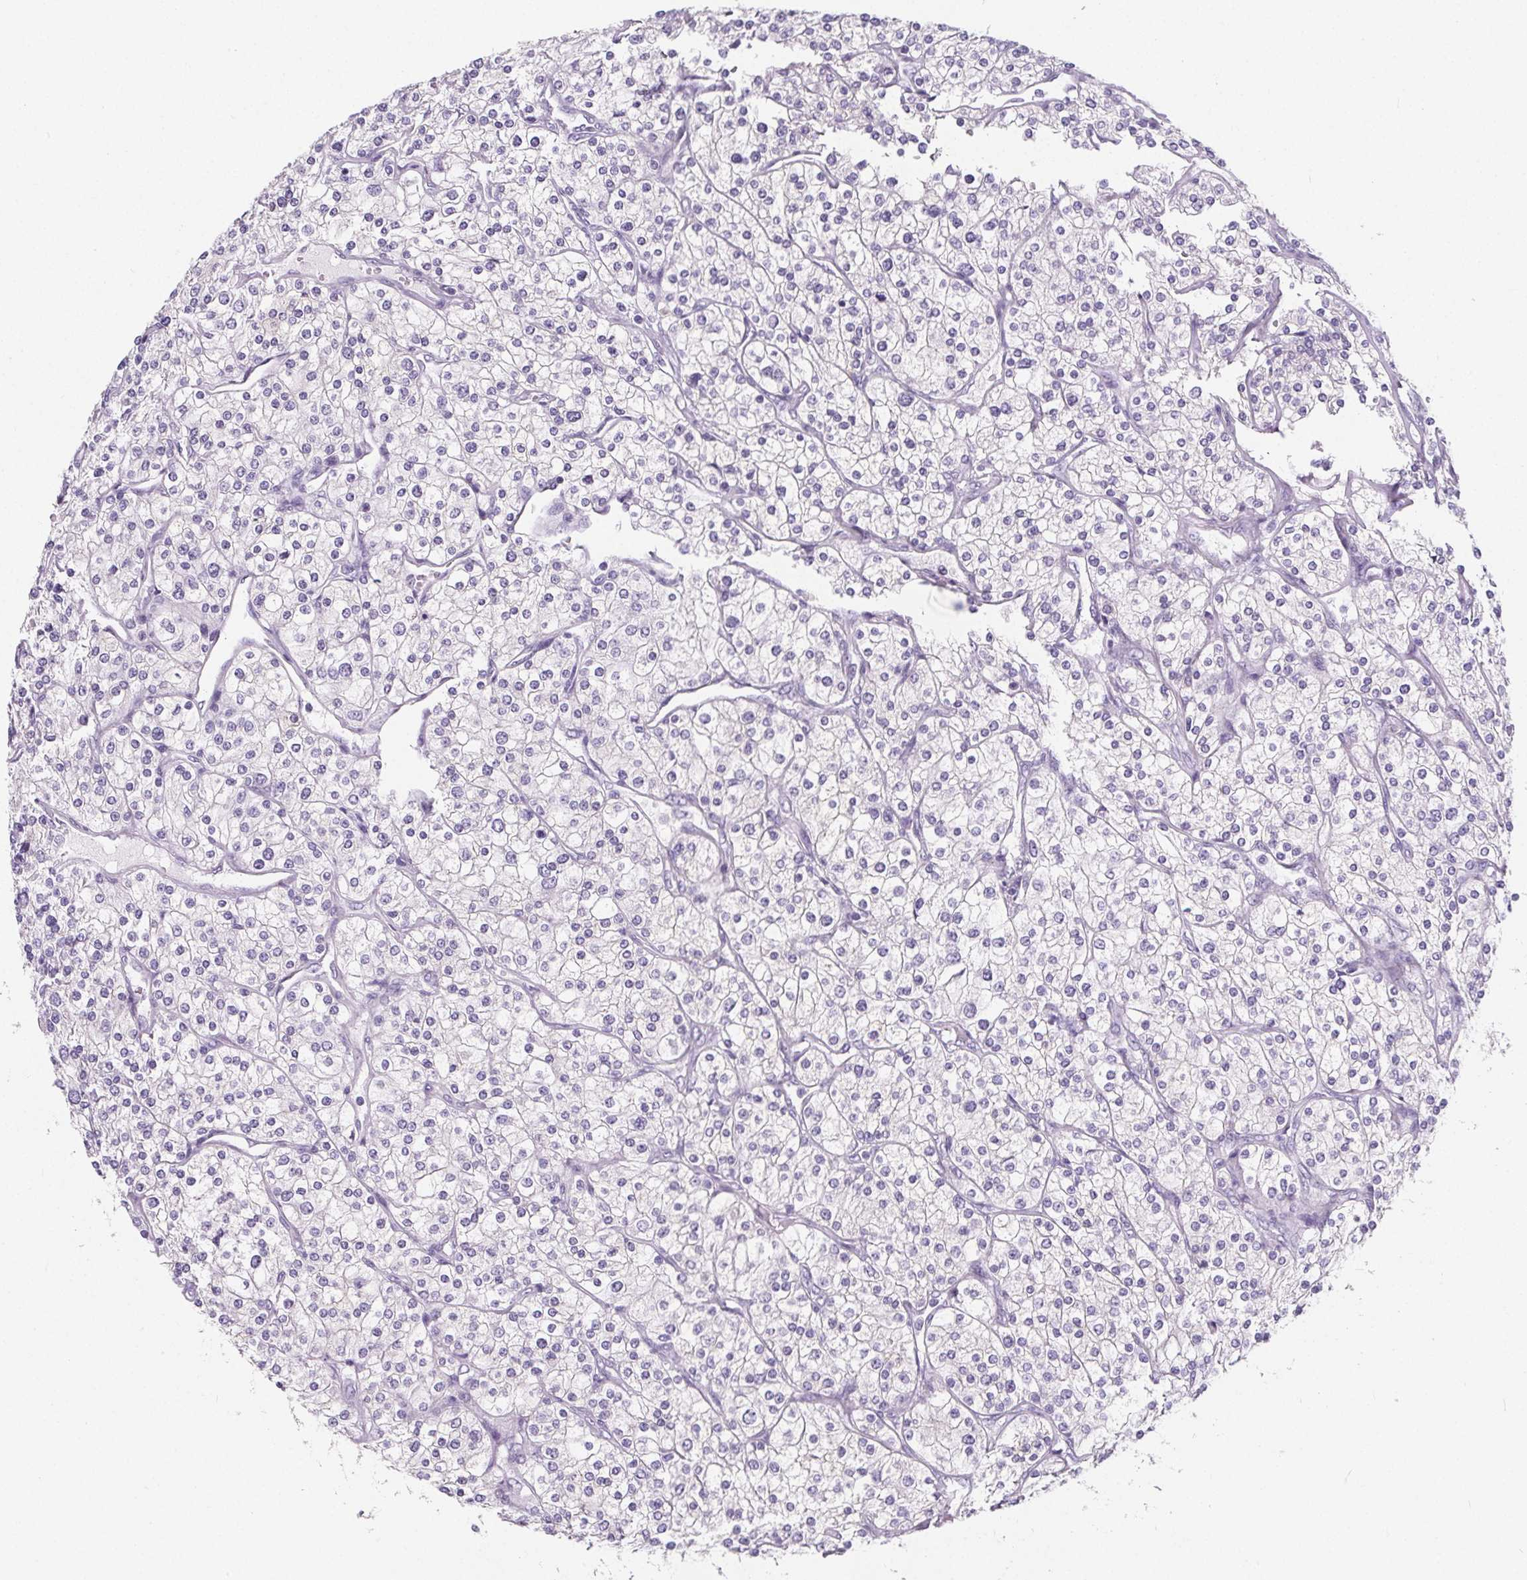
{"staining": {"intensity": "negative", "quantity": "none", "location": "none"}, "tissue": "renal cancer", "cell_type": "Tumor cells", "image_type": "cancer", "snomed": [{"axis": "morphology", "description": "Adenocarcinoma, NOS"}, {"axis": "topography", "description": "Kidney"}], "caption": "DAB (3,3'-diaminobenzidine) immunohistochemical staining of human renal cancer (adenocarcinoma) shows no significant staining in tumor cells.", "gene": "ADRB1", "patient": {"sex": "male", "age": 80}}